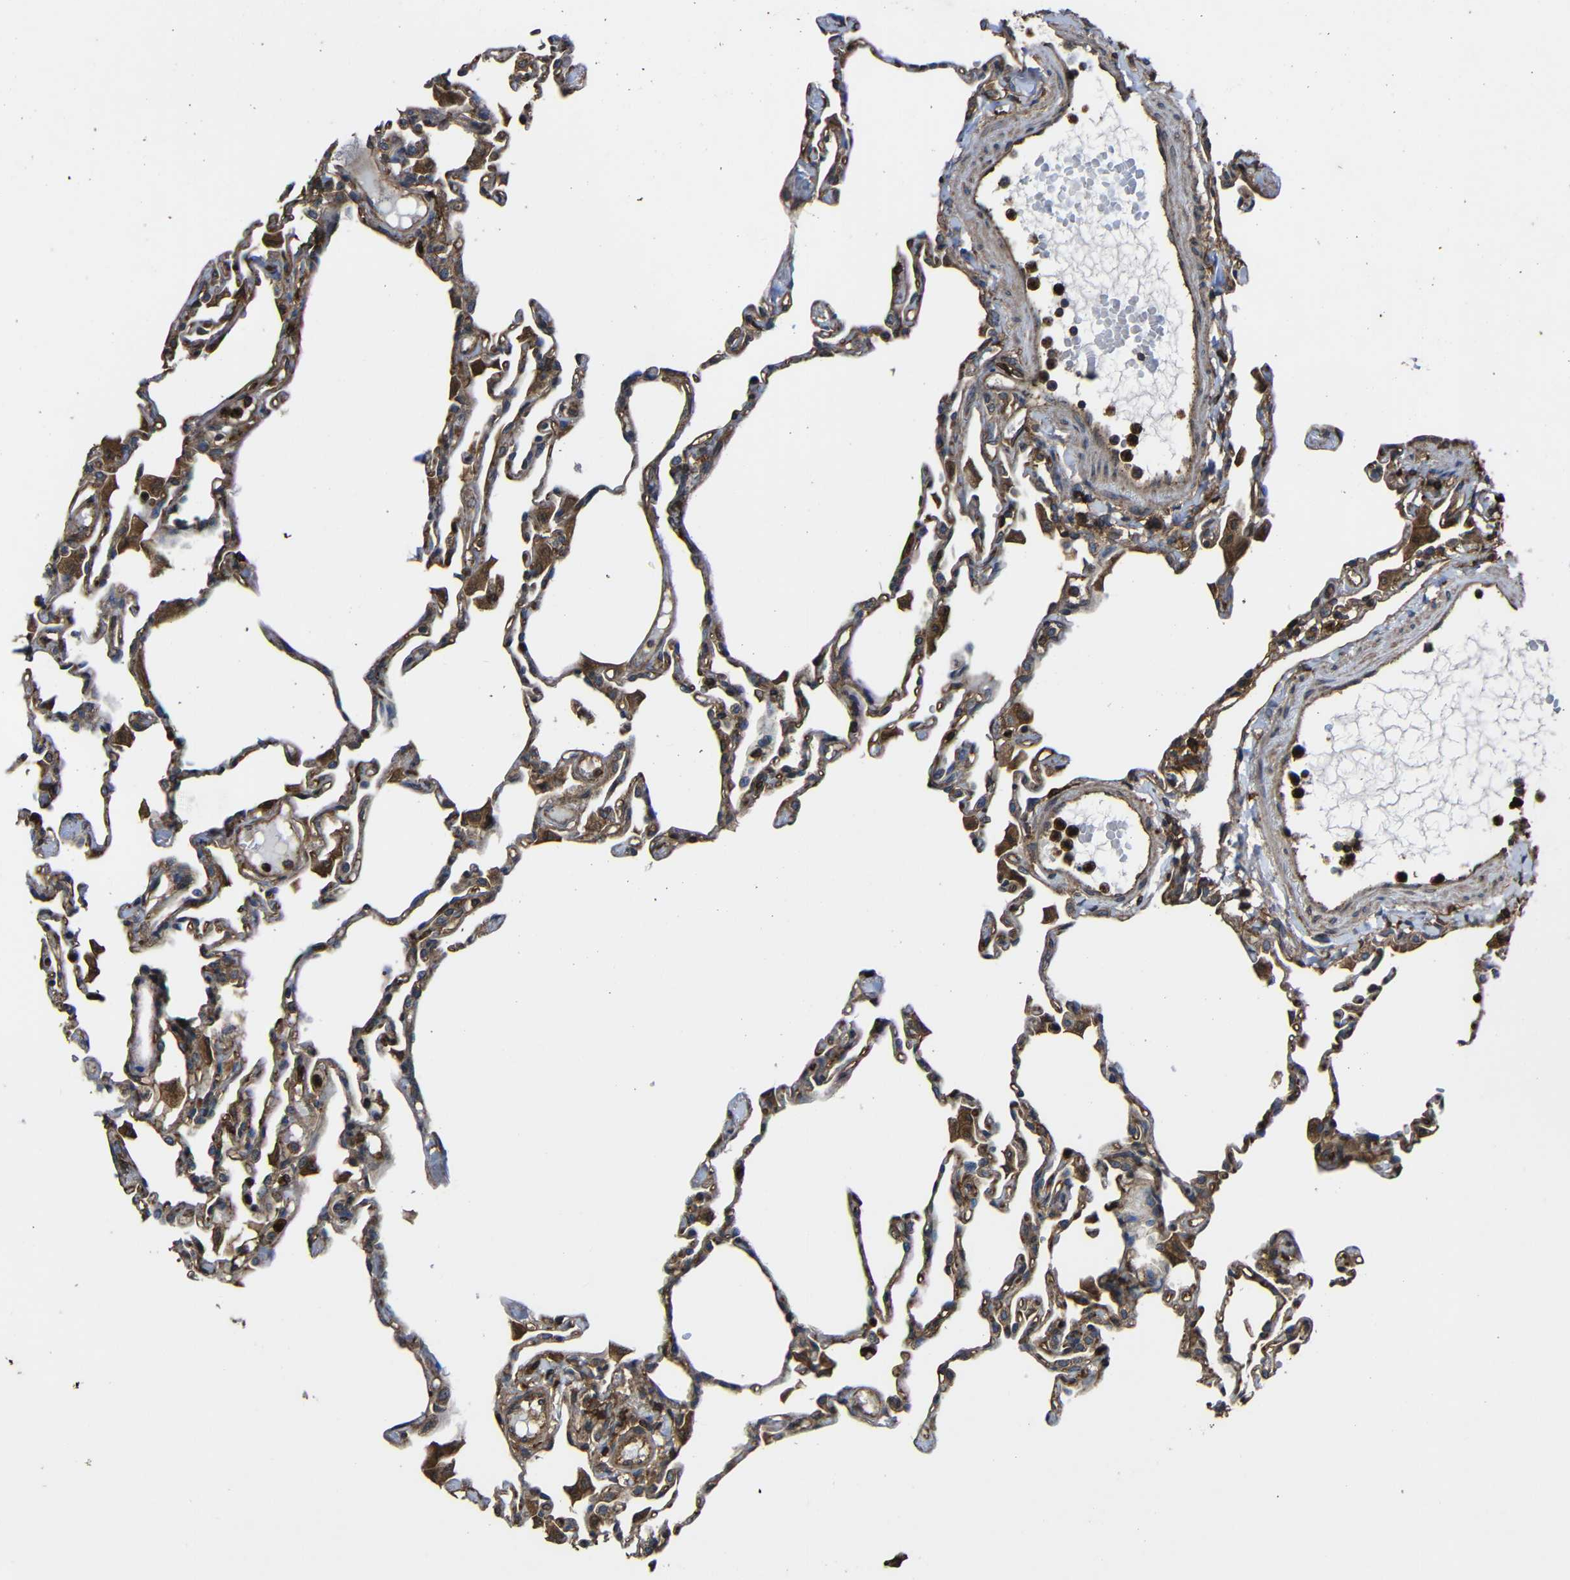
{"staining": {"intensity": "moderate", "quantity": ">75%", "location": "cytoplasmic/membranous"}, "tissue": "lung", "cell_type": "Alveolar cells", "image_type": "normal", "snomed": [{"axis": "morphology", "description": "Normal tissue, NOS"}, {"axis": "topography", "description": "Lung"}], "caption": "About >75% of alveolar cells in normal human lung show moderate cytoplasmic/membranous protein staining as visualized by brown immunohistochemical staining.", "gene": "TREM2", "patient": {"sex": "female", "age": 49}}